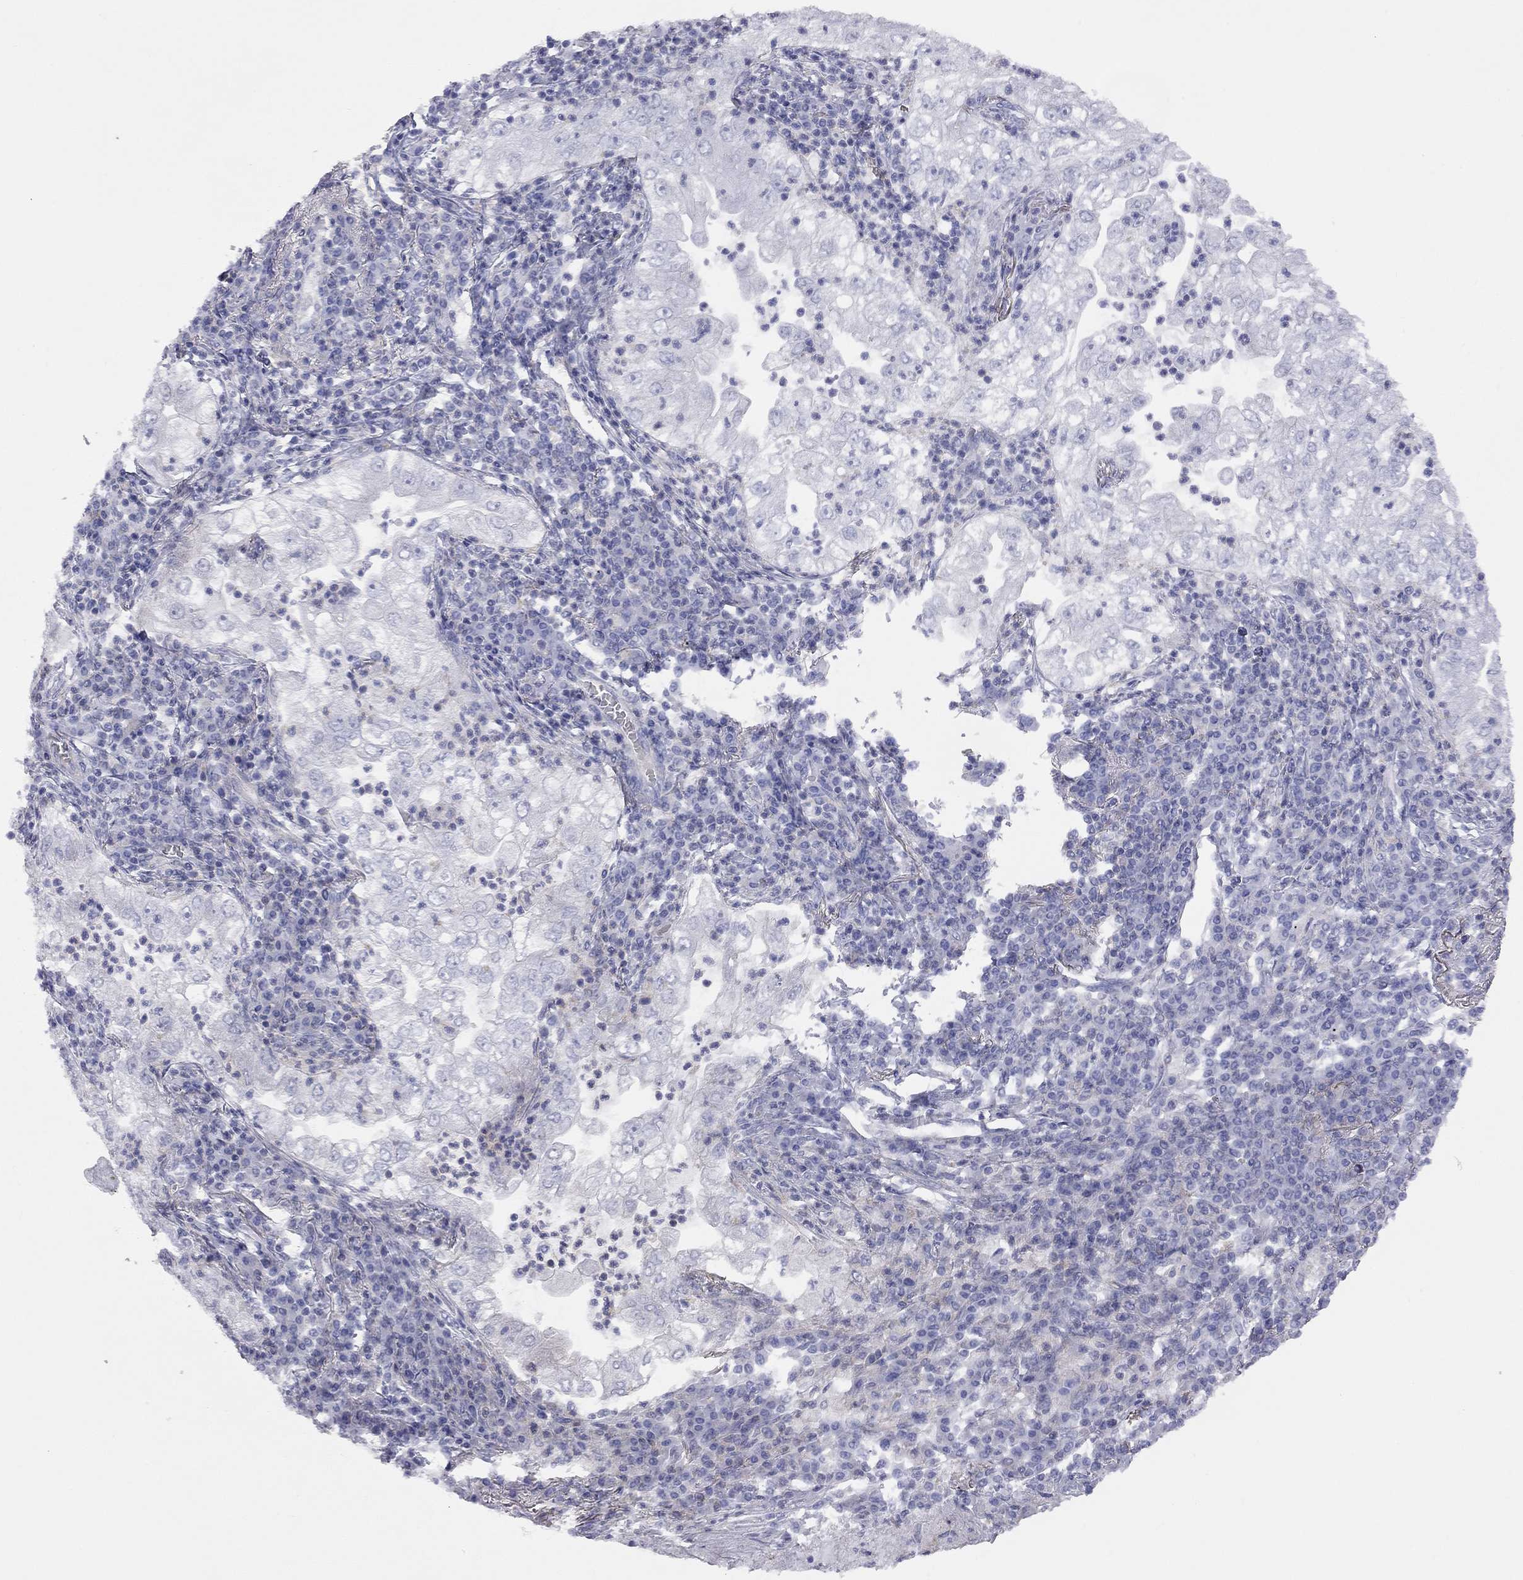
{"staining": {"intensity": "negative", "quantity": "none", "location": "none"}, "tissue": "lung cancer", "cell_type": "Tumor cells", "image_type": "cancer", "snomed": [{"axis": "morphology", "description": "Adenocarcinoma, NOS"}, {"axis": "topography", "description": "Lung"}], "caption": "Tumor cells show no significant staining in lung cancer (adenocarcinoma).", "gene": "ADCYAP1", "patient": {"sex": "female", "age": 73}}